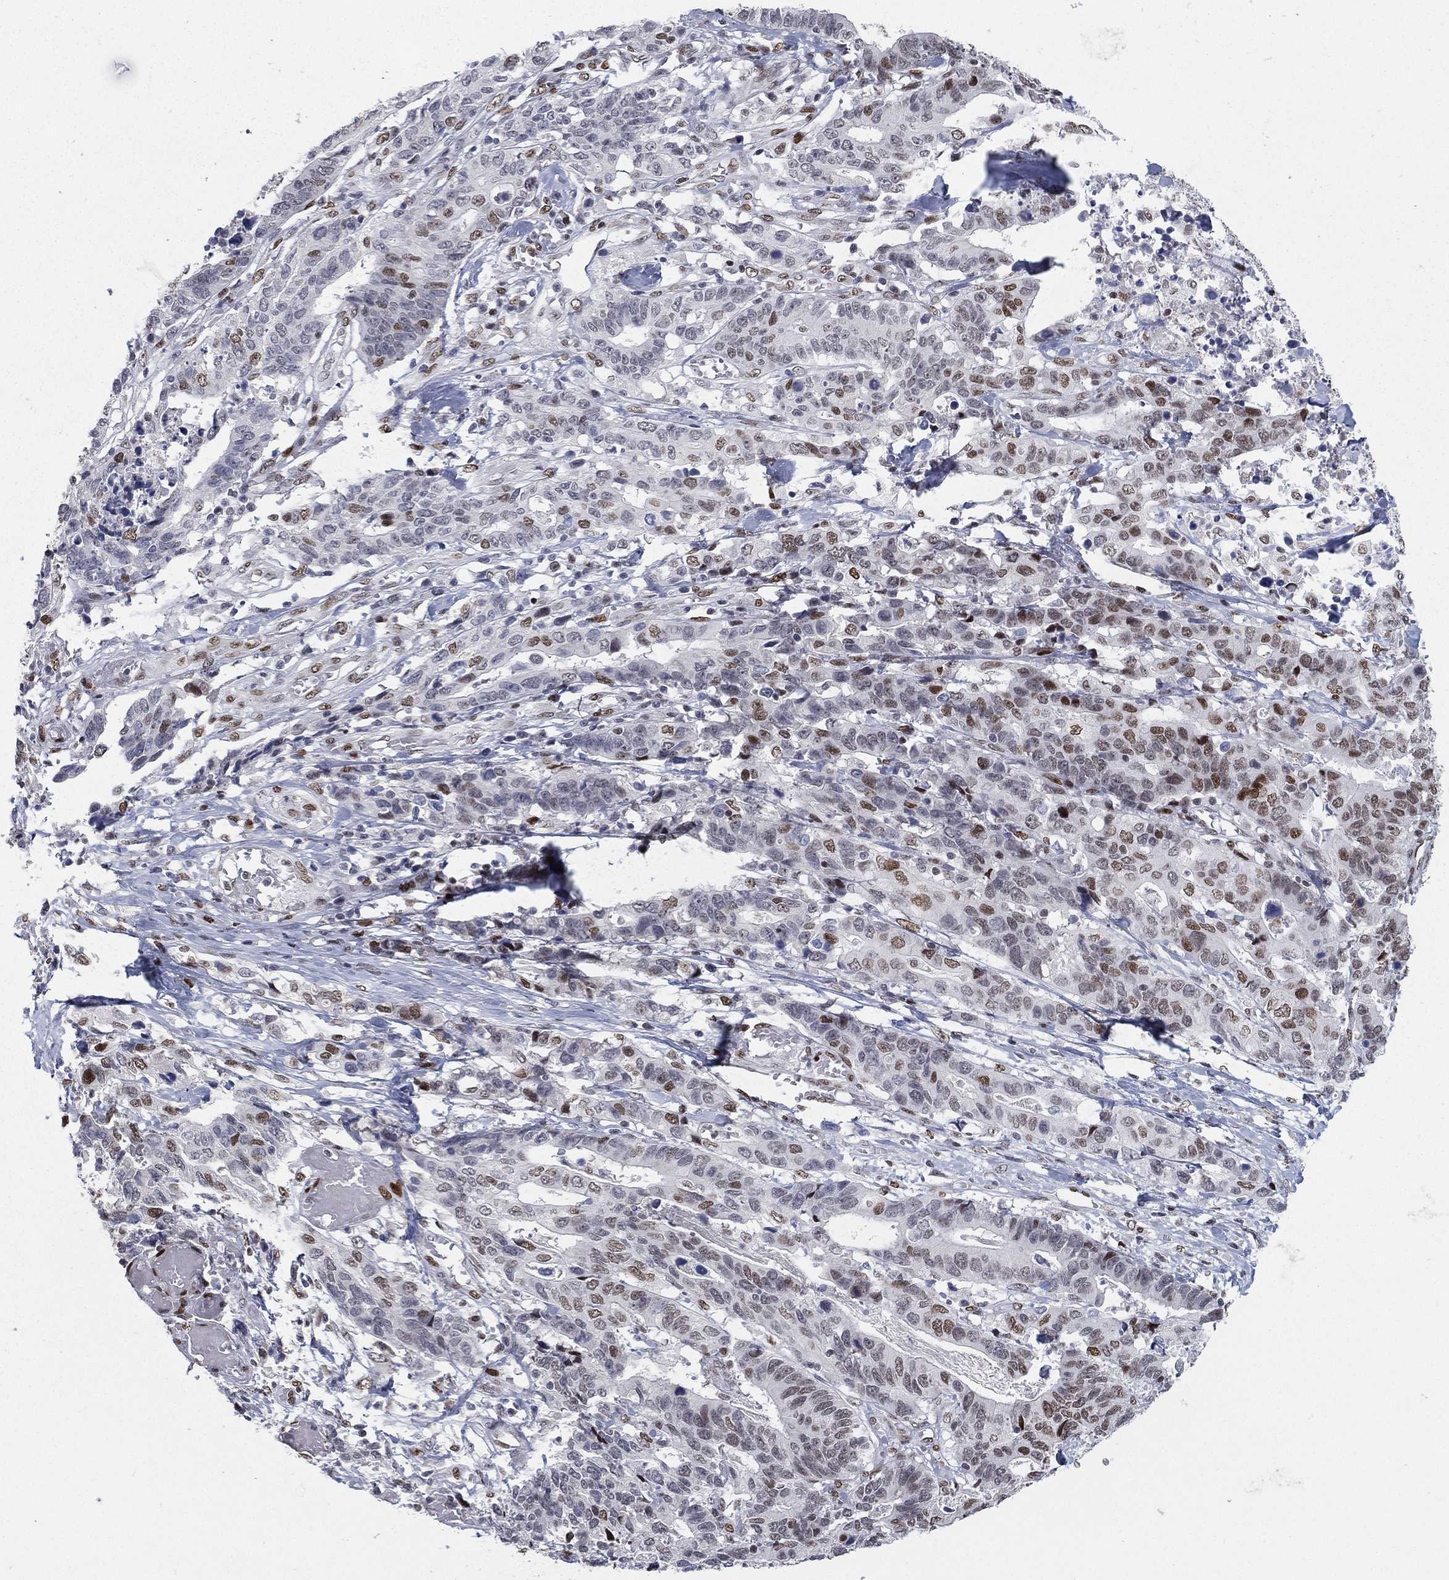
{"staining": {"intensity": "moderate", "quantity": "25%-75%", "location": "nuclear"}, "tissue": "stomach cancer", "cell_type": "Tumor cells", "image_type": "cancer", "snomed": [{"axis": "morphology", "description": "Adenocarcinoma, NOS"}, {"axis": "topography", "description": "Stomach, upper"}], "caption": "Moderate nuclear positivity is present in about 25%-75% of tumor cells in adenocarcinoma (stomach).", "gene": "RTF1", "patient": {"sex": "female", "age": 67}}